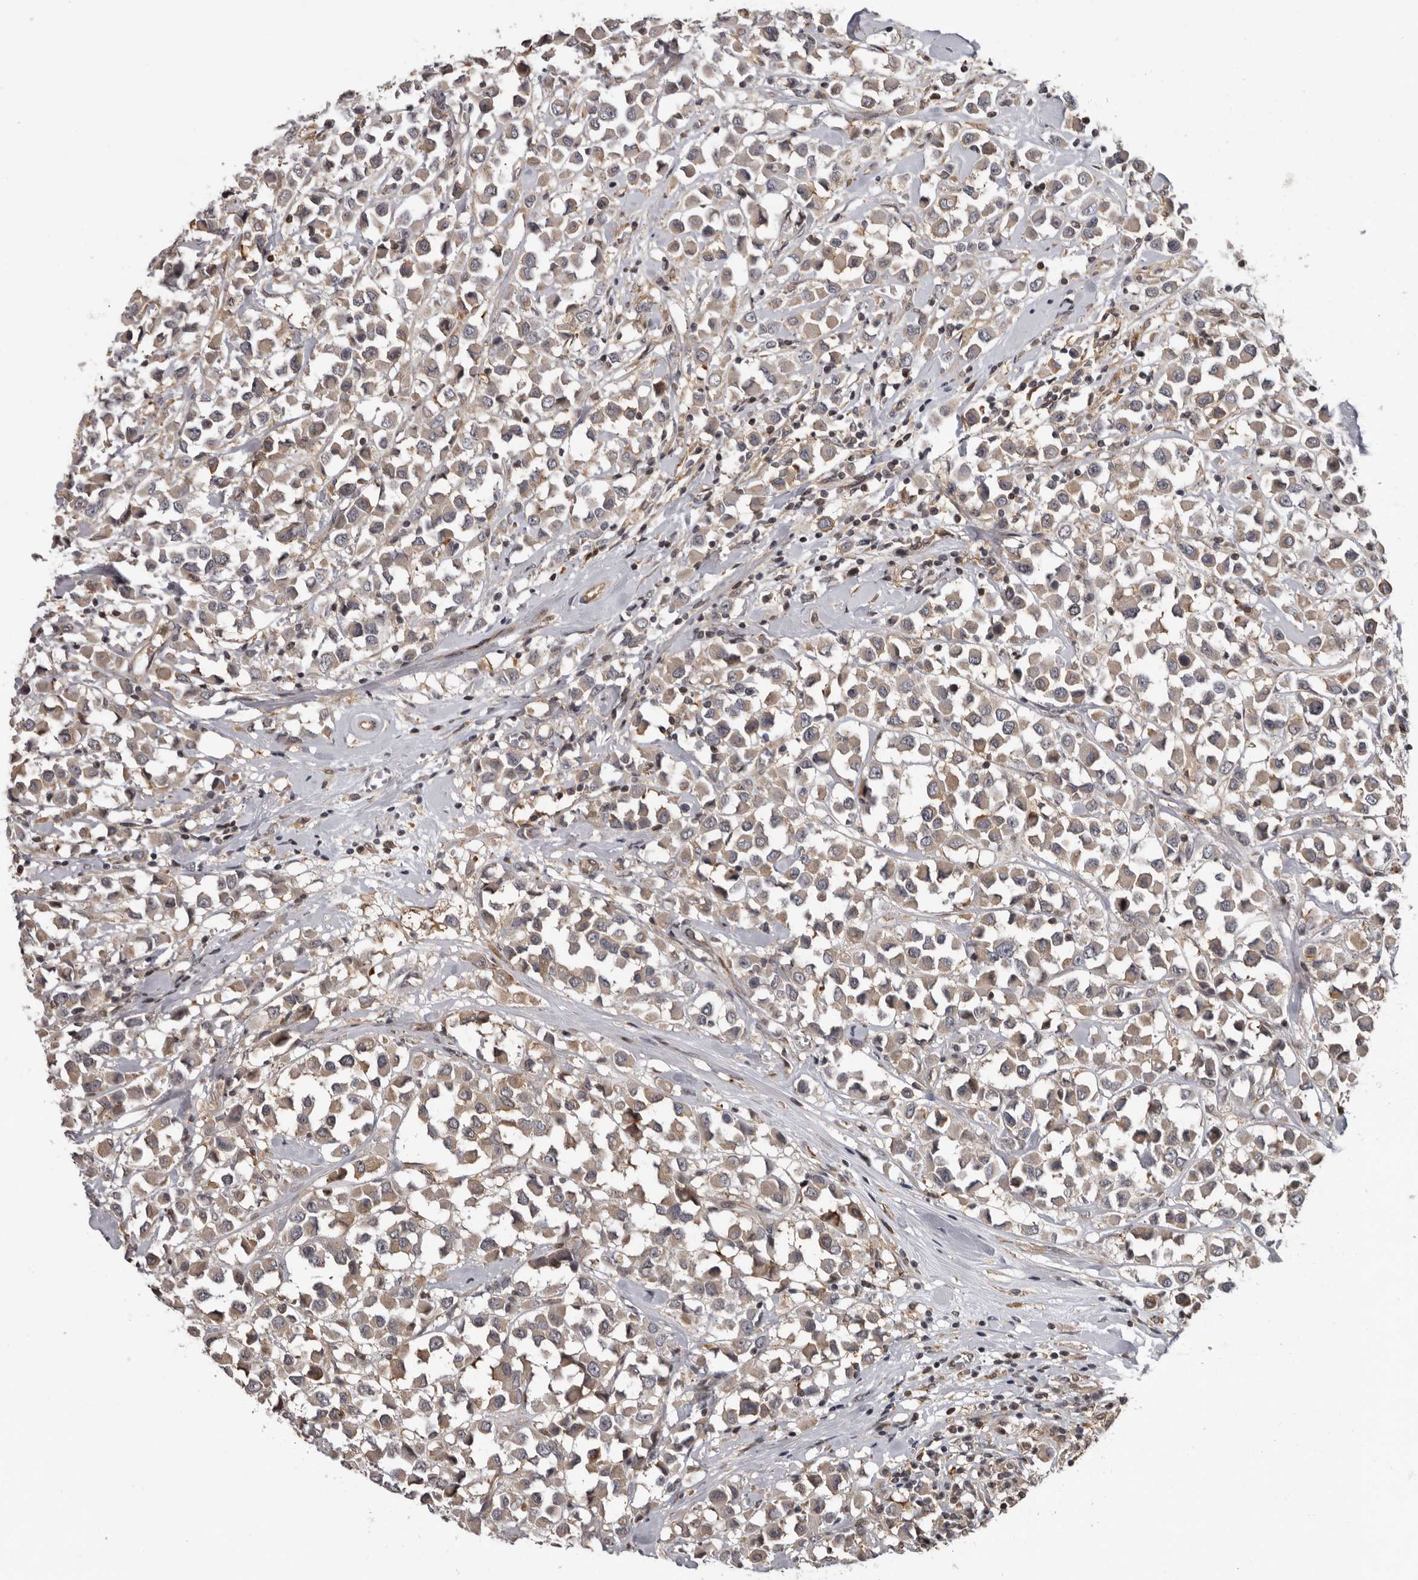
{"staining": {"intensity": "weak", "quantity": ">75%", "location": "cytoplasmic/membranous"}, "tissue": "breast cancer", "cell_type": "Tumor cells", "image_type": "cancer", "snomed": [{"axis": "morphology", "description": "Duct carcinoma"}, {"axis": "topography", "description": "Breast"}], "caption": "DAB immunohistochemical staining of human breast cancer (invasive ductal carcinoma) exhibits weak cytoplasmic/membranous protein staining in about >75% of tumor cells.", "gene": "FGFR4", "patient": {"sex": "female", "age": 61}}